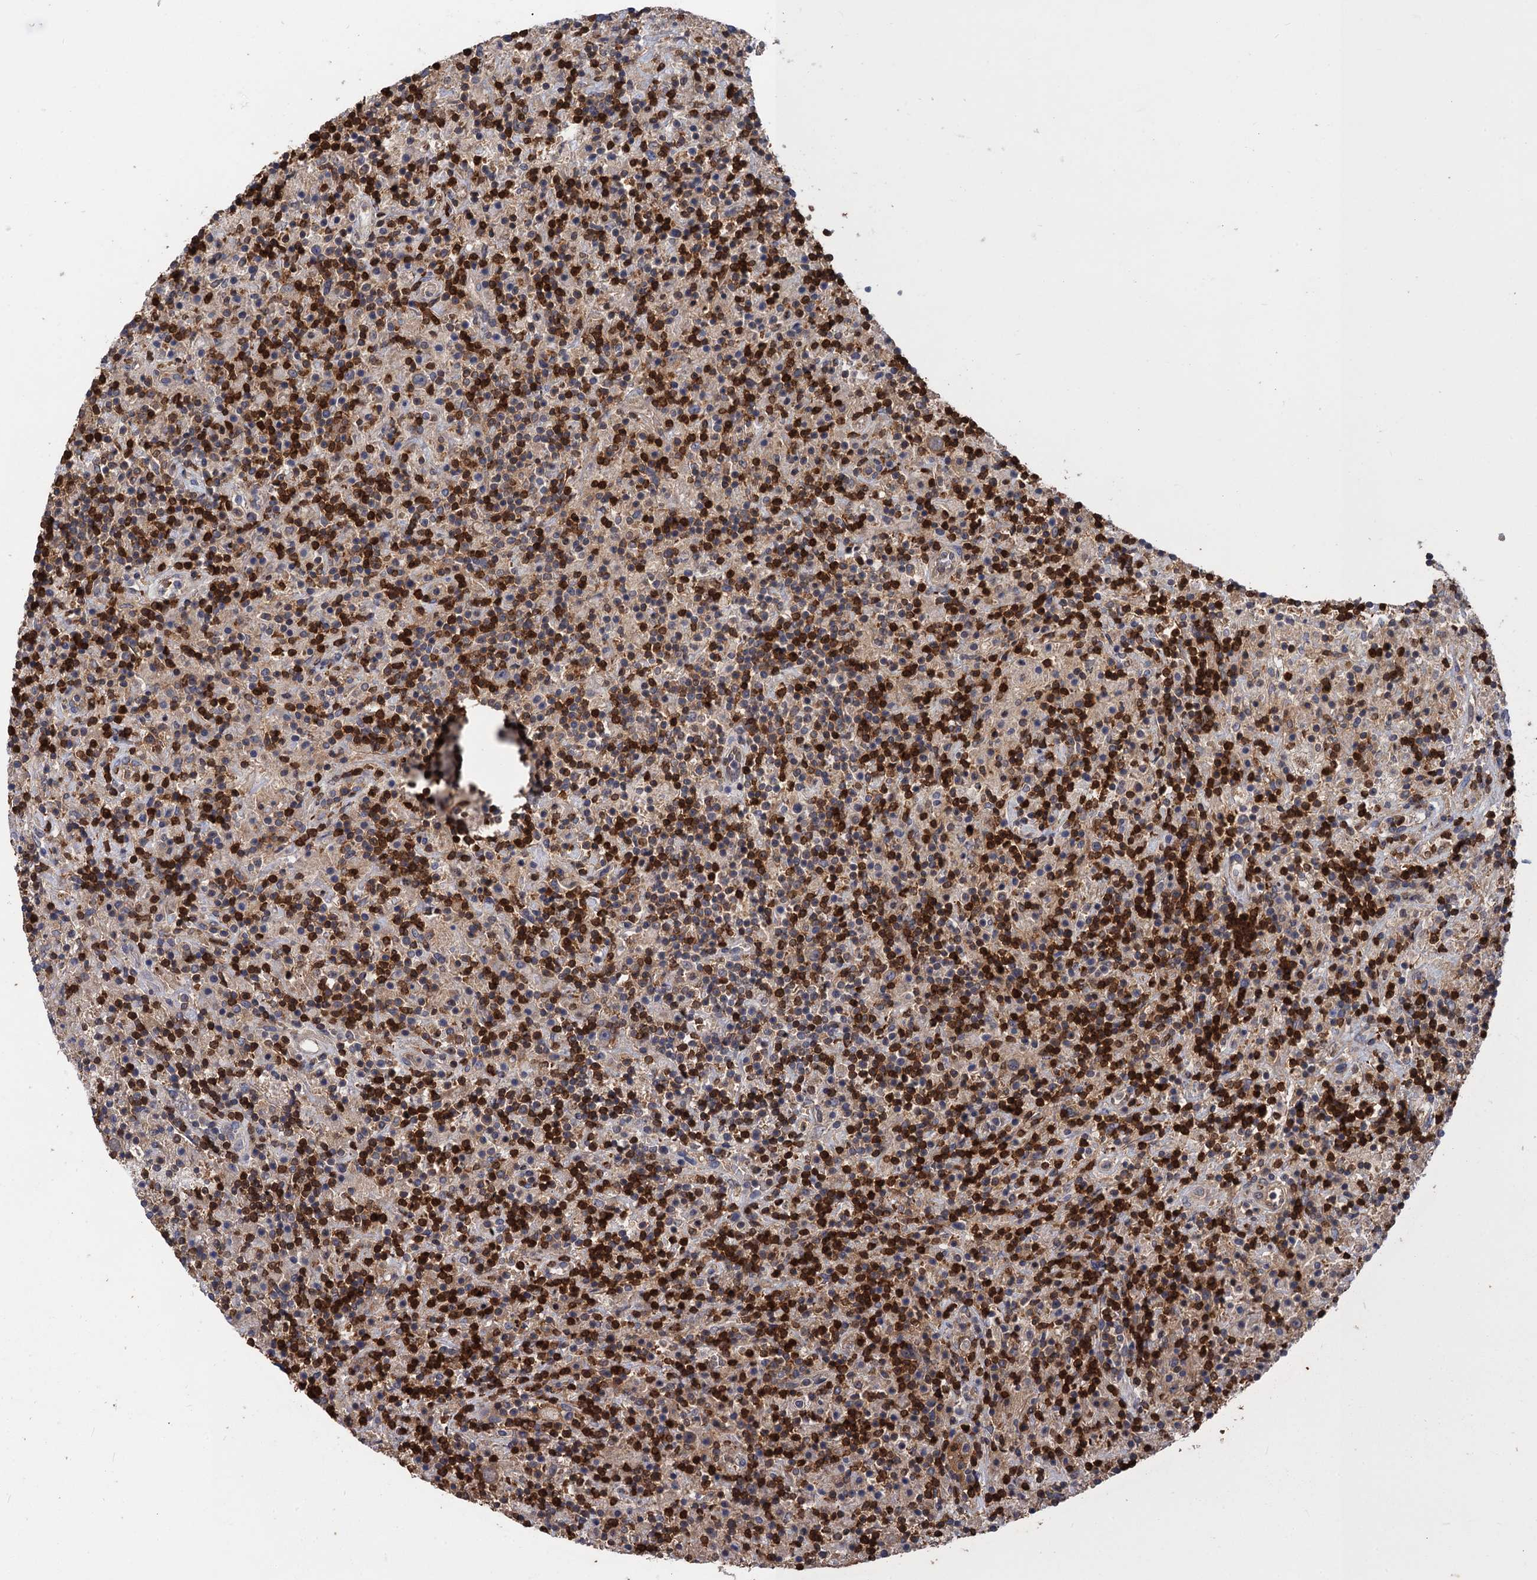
{"staining": {"intensity": "negative", "quantity": "none", "location": "none"}, "tissue": "lymphoma", "cell_type": "Tumor cells", "image_type": "cancer", "snomed": [{"axis": "morphology", "description": "Hodgkin's disease, NOS"}, {"axis": "topography", "description": "Lymph node"}], "caption": "The micrograph reveals no significant staining in tumor cells of lymphoma.", "gene": "DGKA", "patient": {"sex": "male", "age": 70}}